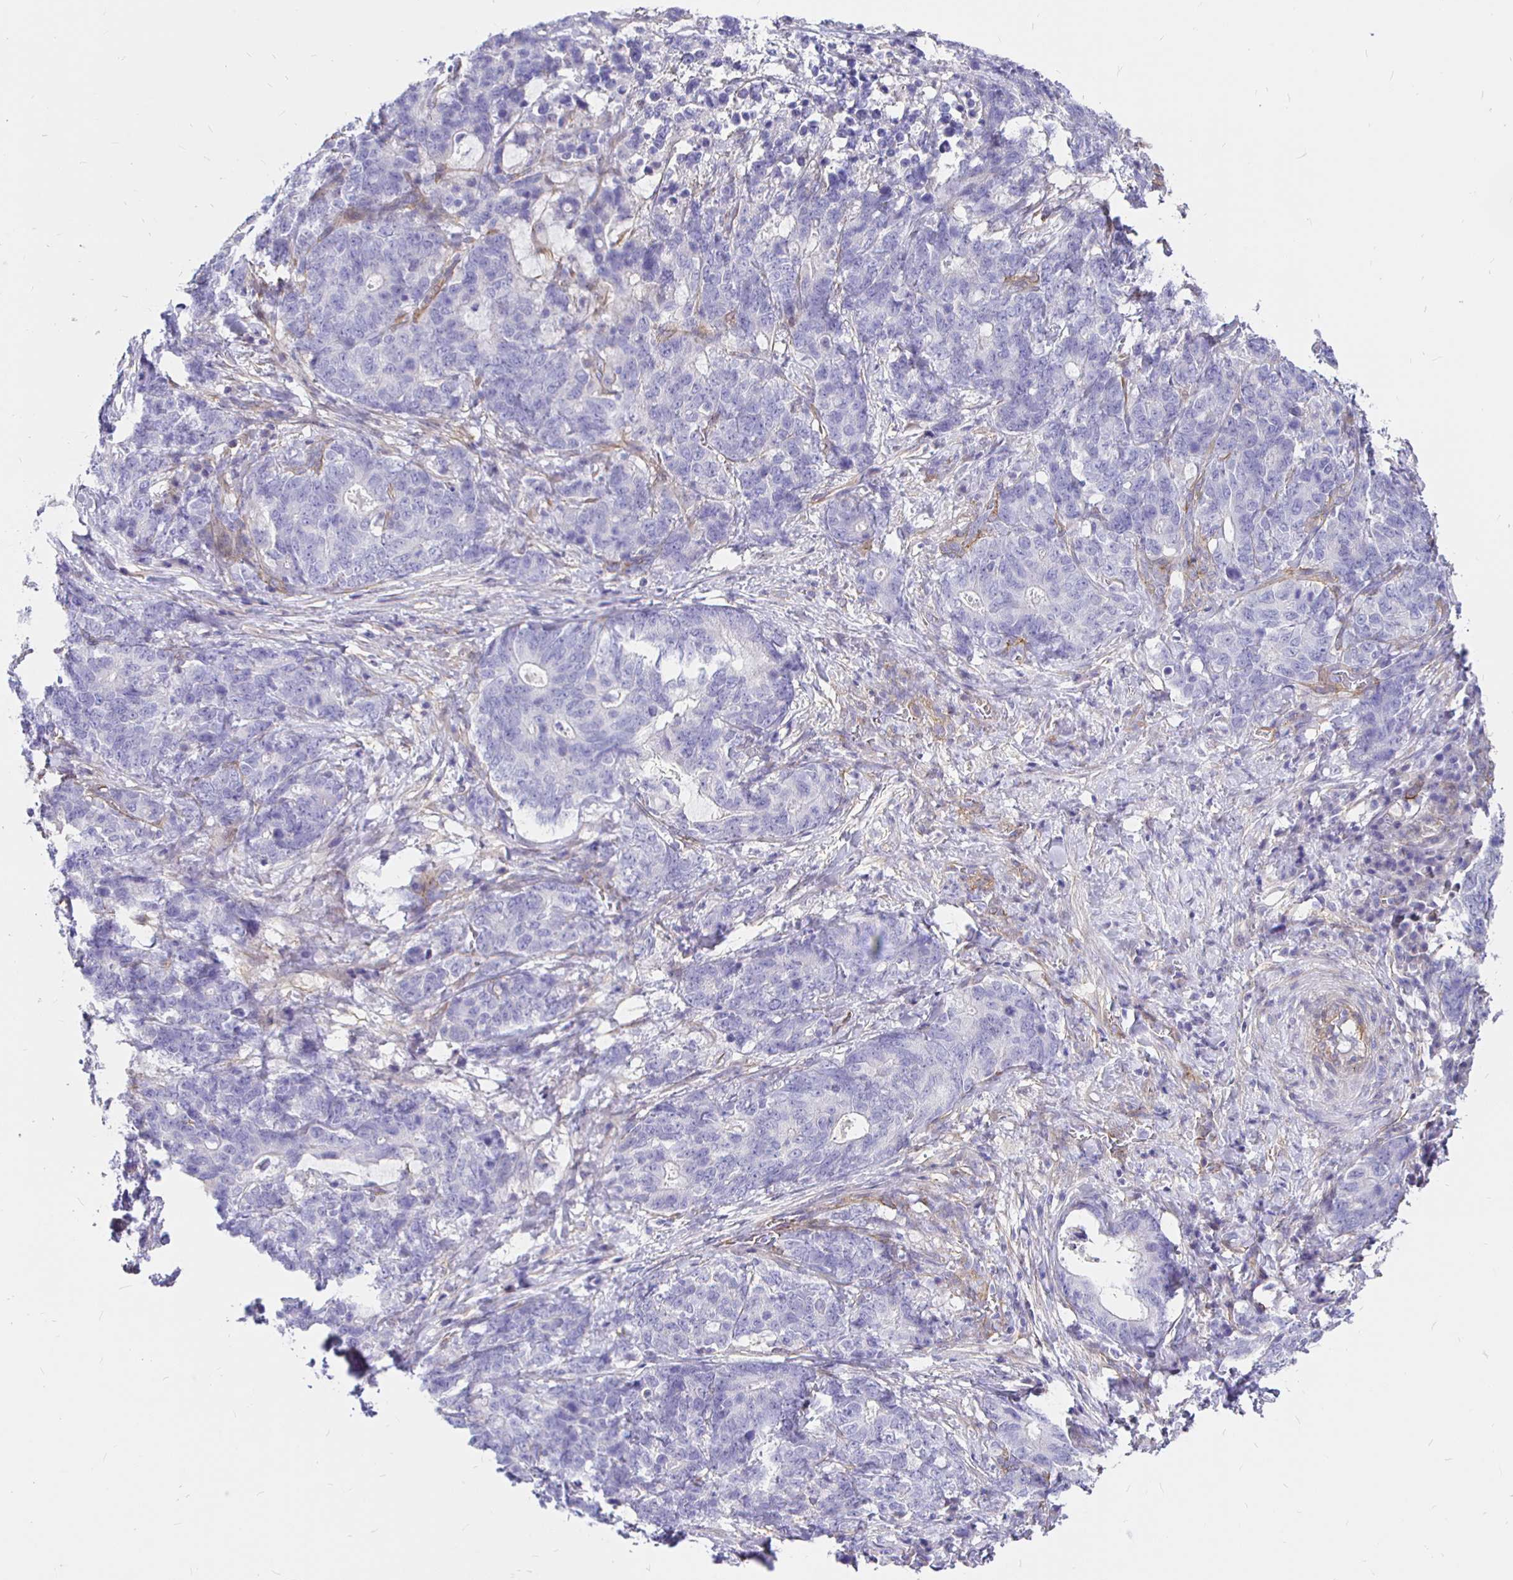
{"staining": {"intensity": "negative", "quantity": "none", "location": "none"}, "tissue": "stomach cancer", "cell_type": "Tumor cells", "image_type": "cancer", "snomed": [{"axis": "morphology", "description": "Normal tissue, NOS"}, {"axis": "morphology", "description": "Adenocarcinoma, NOS"}, {"axis": "topography", "description": "Stomach"}], "caption": "The micrograph demonstrates no significant positivity in tumor cells of stomach cancer (adenocarcinoma).", "gene": "PALM2AKAP2", "patient": {"sex": "female", "age": 64}}